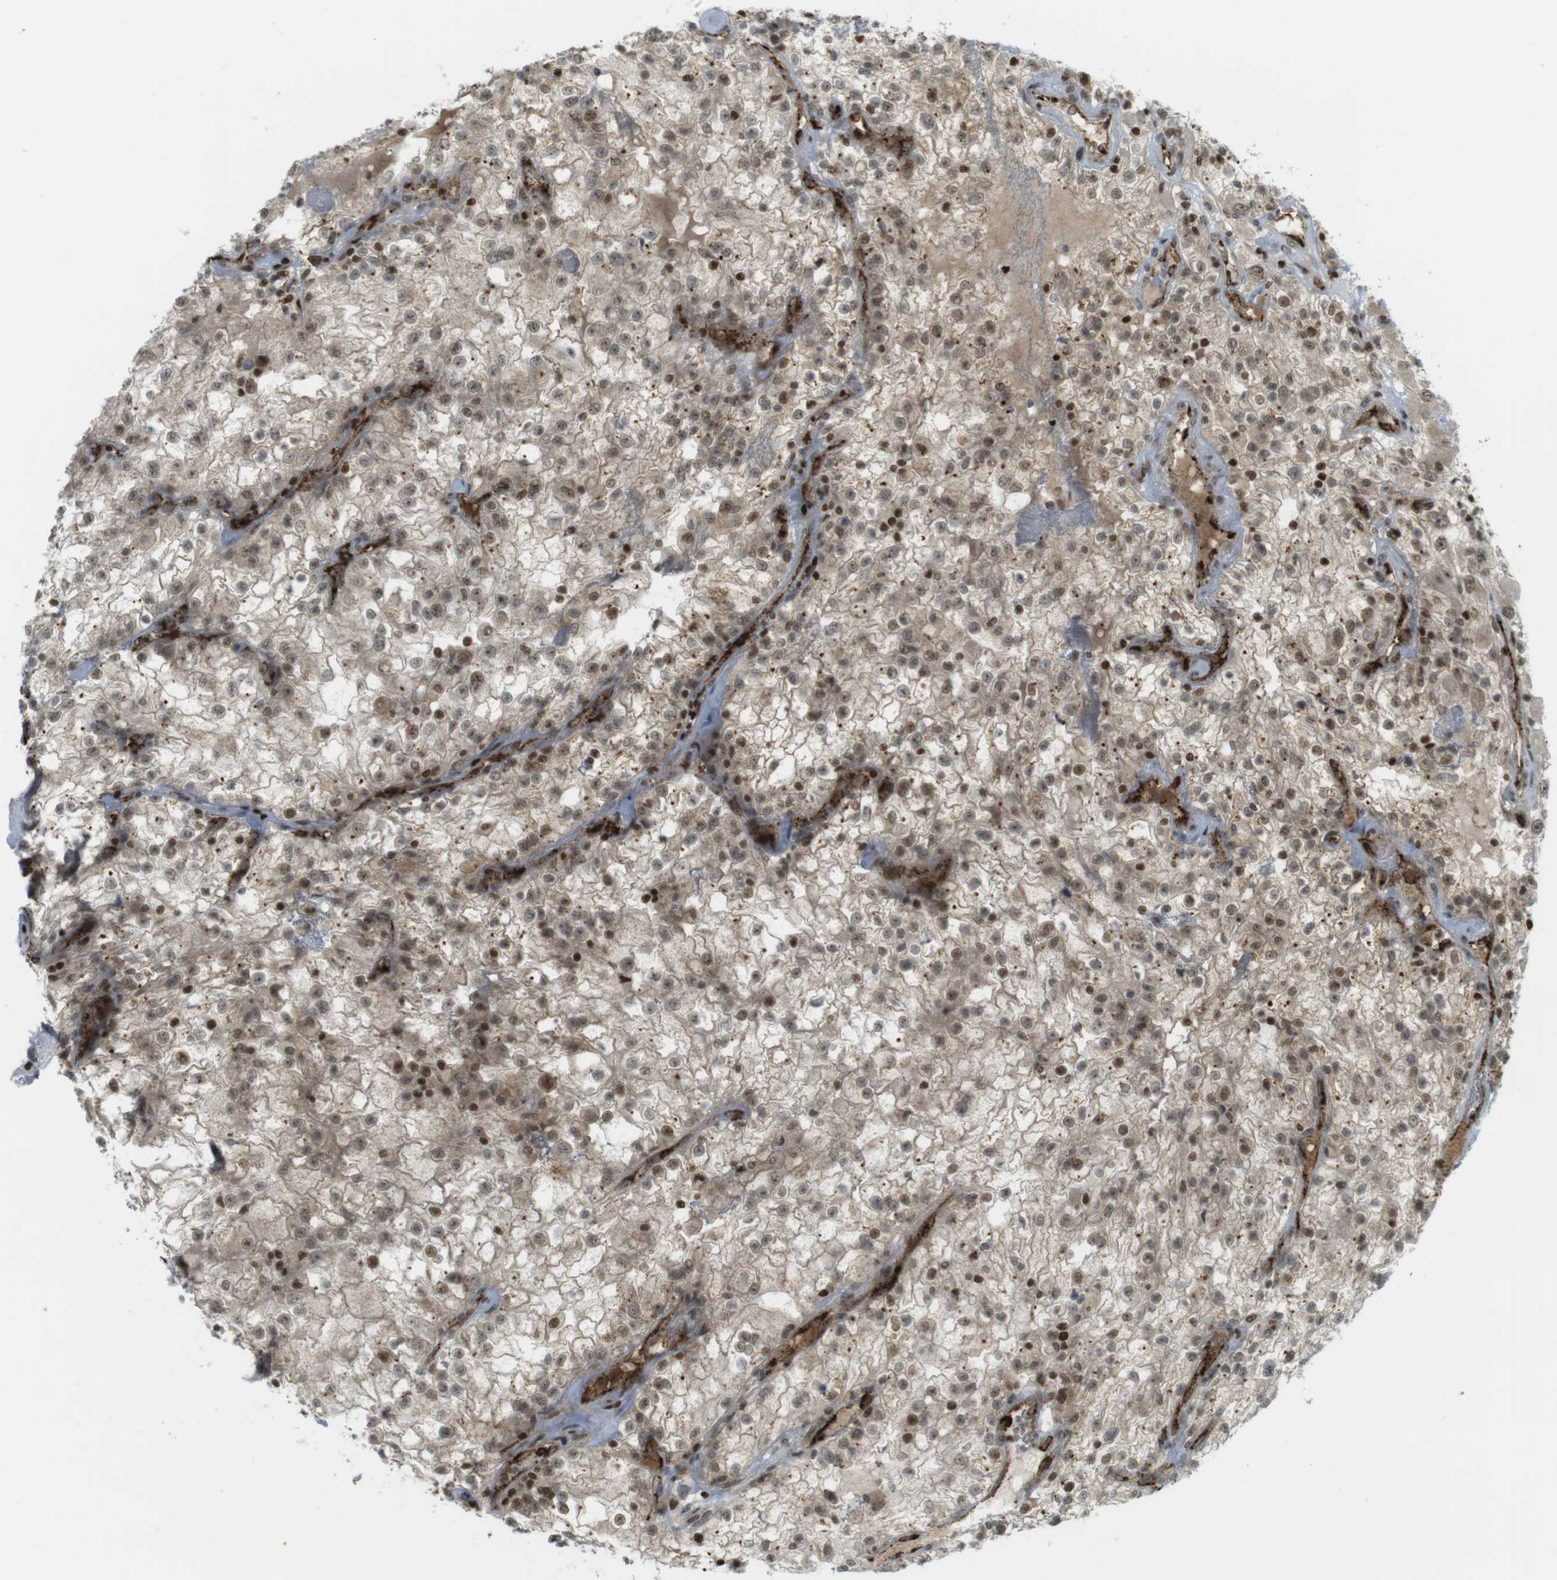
{"staining": {"intensity": "moderate", "quantity": ">75%", "location": "cytoplasmic/membranous,nuclear"}, "tissue": "renal cancer", "cell_type": "Tumor cells", "image_type": "cancer", "snomed": [{"axis": "morphology", "description": "Adenocarcinoma, NOS"}, {"axis": "topography", "description": "Kidney"}], "caption": "Immunohistochemical staining of human renal cancer (adenocarcinoma) exhibits moderate cytoplasmic/membranous and nuclear protein positivity in approximately >75% of tumor cells. (brown staining indicates protein expression, while blue staining denotes nuclei).", "gene": "PPP1R13B", "patient": {"sex": "female", "age": 52}}